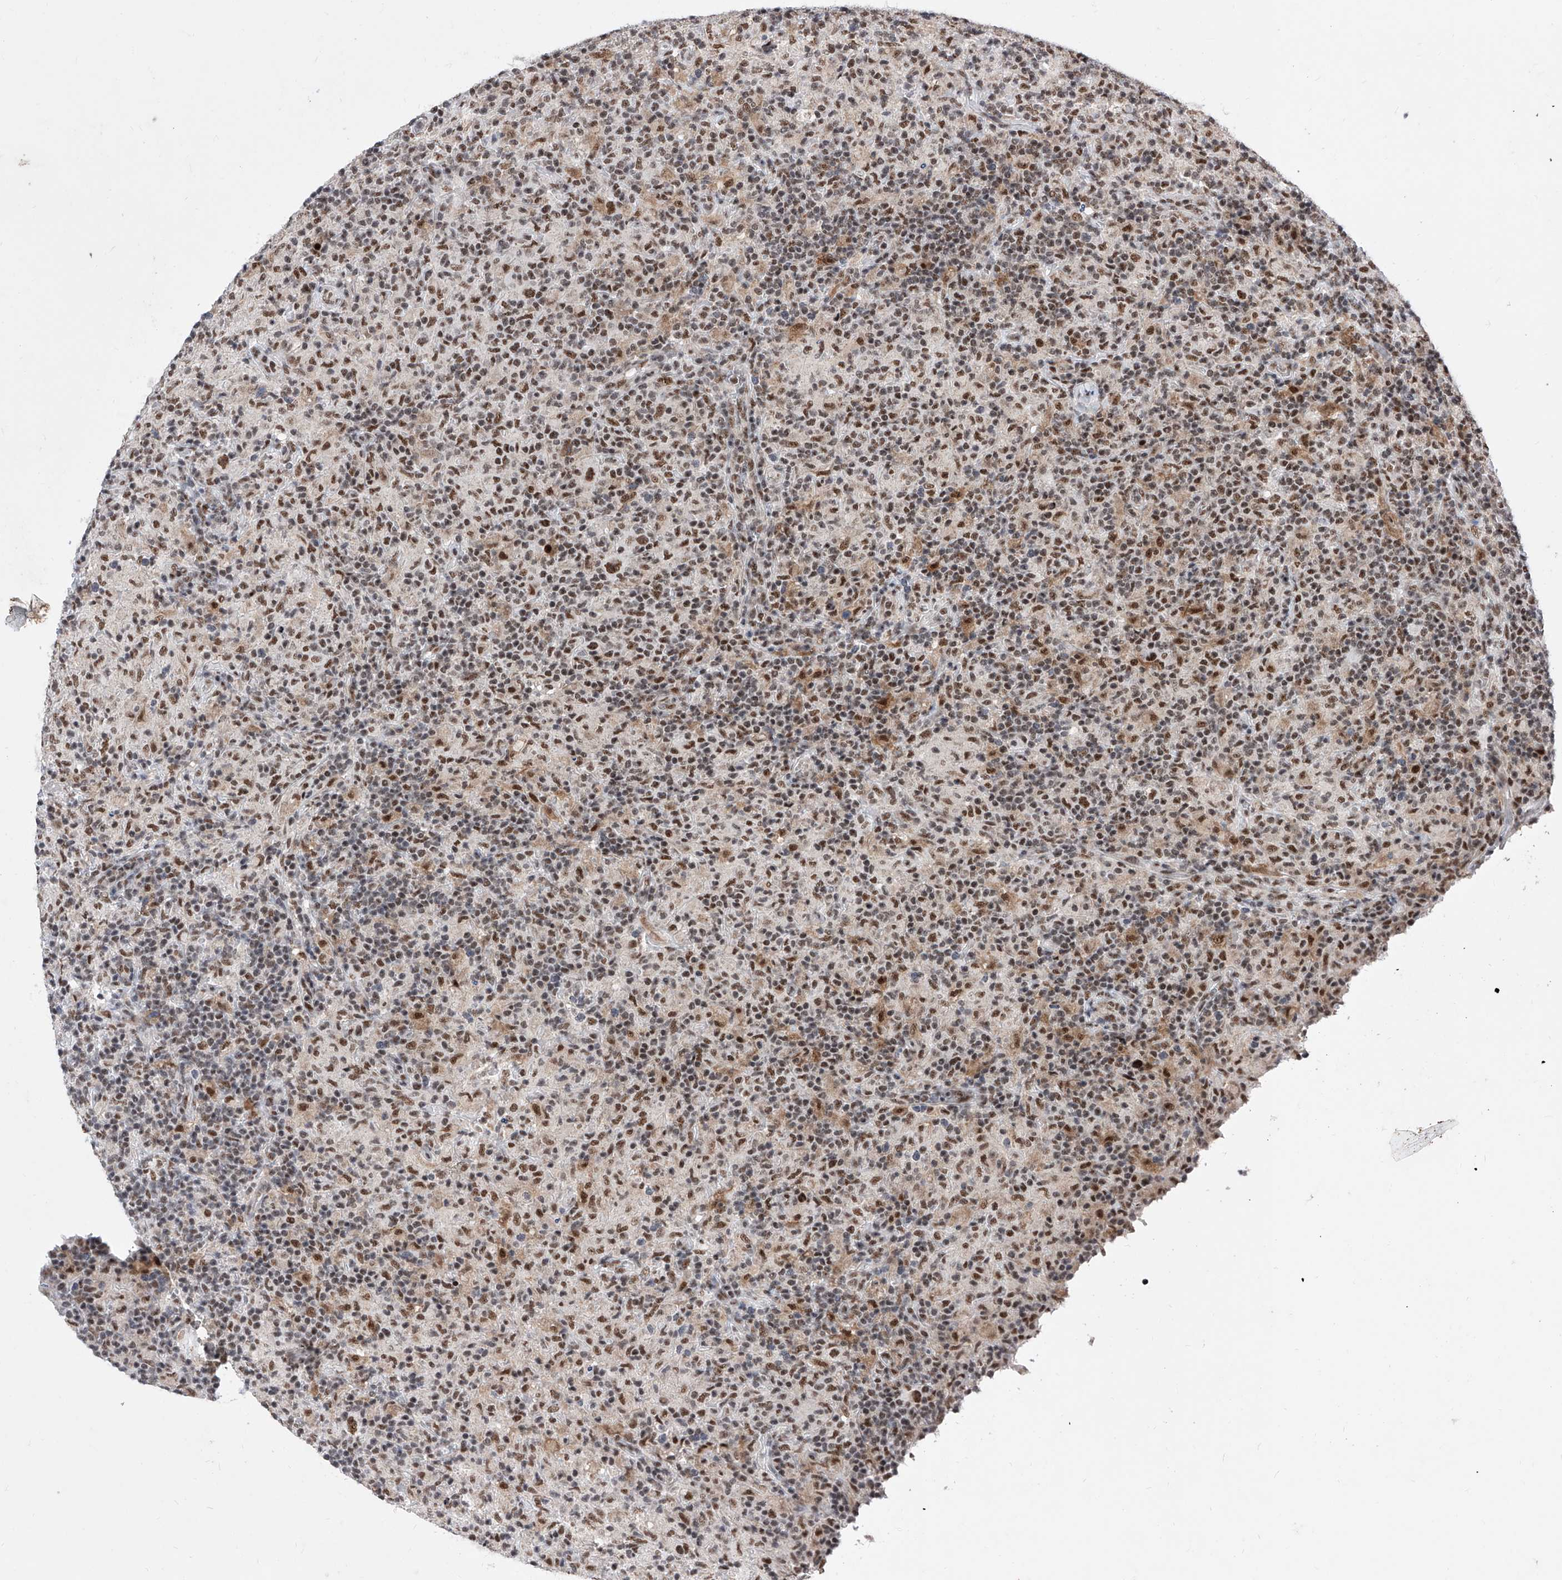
{"staining": {"intensity": "moderate", "quantity": ">75%", "location": "nuclear"}, "tissue": "lymphoma", "cell_type": "Tumor cells", "image_type": "cancer", "snomed": [{"axis": "morphology", "description": "Hodgkin's disease, NOS"}, {"axis": "topography", "description": "Lymph node"}], "caption": "Brown immunohistochemical staining in lymphoma demonstrates moderate nuclear expression in approximately >75% of tumor cells.", "gene": "PHF5A", "patient": {"sex": "male", "age": 70}}